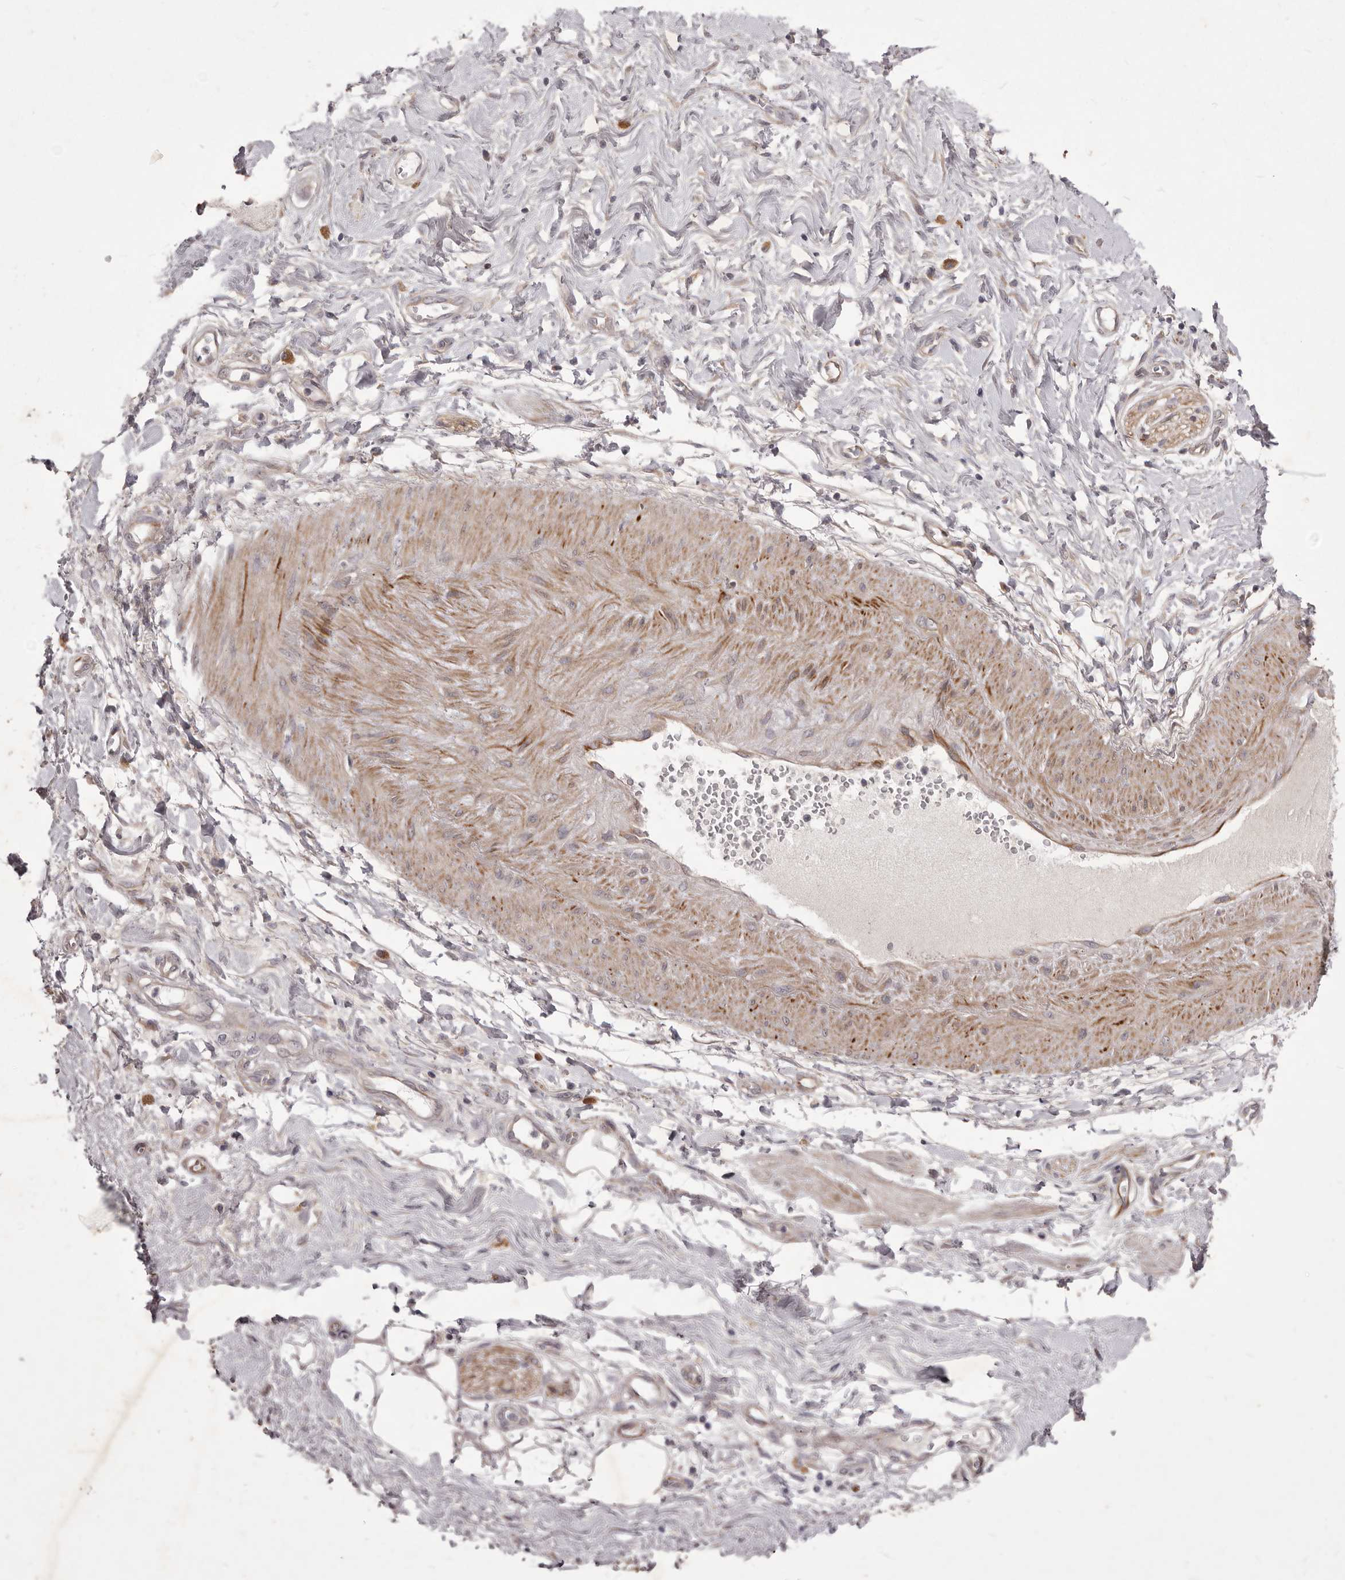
{"staining": {"intensity": "negative", "quantity": "none", "location": "none"}, "tissue": "adipose tissue", "cell_type": "Adipocytes", "image_type": "normal", "snomed": [{"axis": "morphology", "description": "Normal tissue, NOS"}, {"axis": "morphology", "description": "Adenocarcinoma, NOS"}, {"axis": "topography", "description": "Pancreas"}, {"axis": "topography", "description": "Peripheral nerve tissue"}], "caption": "The image demonstrates no staining of adipocytes in benign adipose tissue. (Brightfield microscopy of DAB immunohistochemistry at high magnification).", "gene": "PNRC1", "patient": {"sex": "male", "age": 59}}